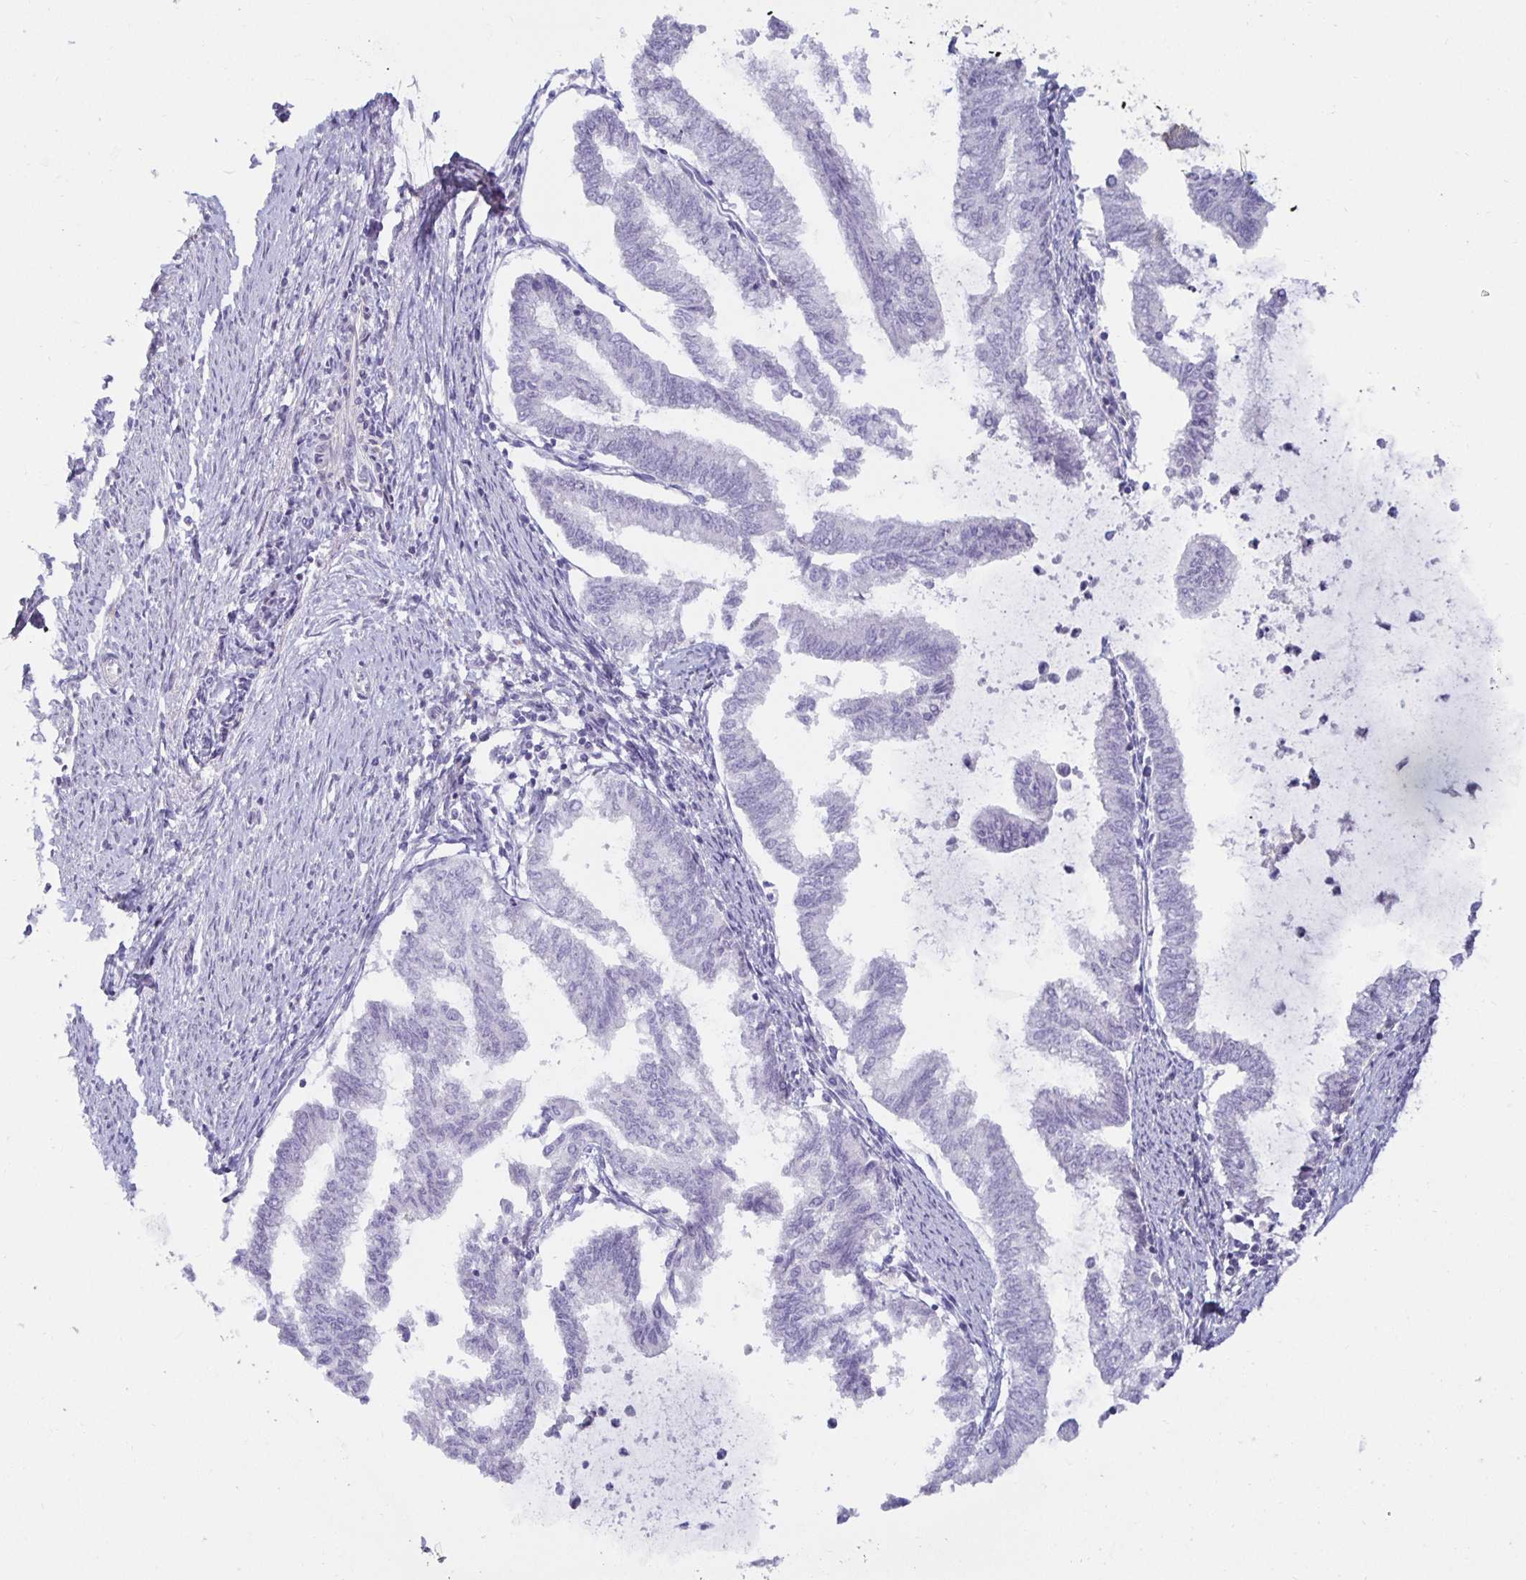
{"staining": {"intensity": "negative", "quantity": "none", "location": "none"}, "tissue": "endometrial cancer", "cell_type": "Tumor cells", "image_type": "cancer", "snomed": [{"axis": "morphology", "description": "Adenocarcinoma, NOS"}, {"axis": "topography", "description": "Endometrium"}], "caption": "Human adenocarcinoma (endometrial) stained for a protein using IHC displays no expression in tumor cells.", "gene": "SPAG4", "patient": {"sex": "female", "age": 79}}